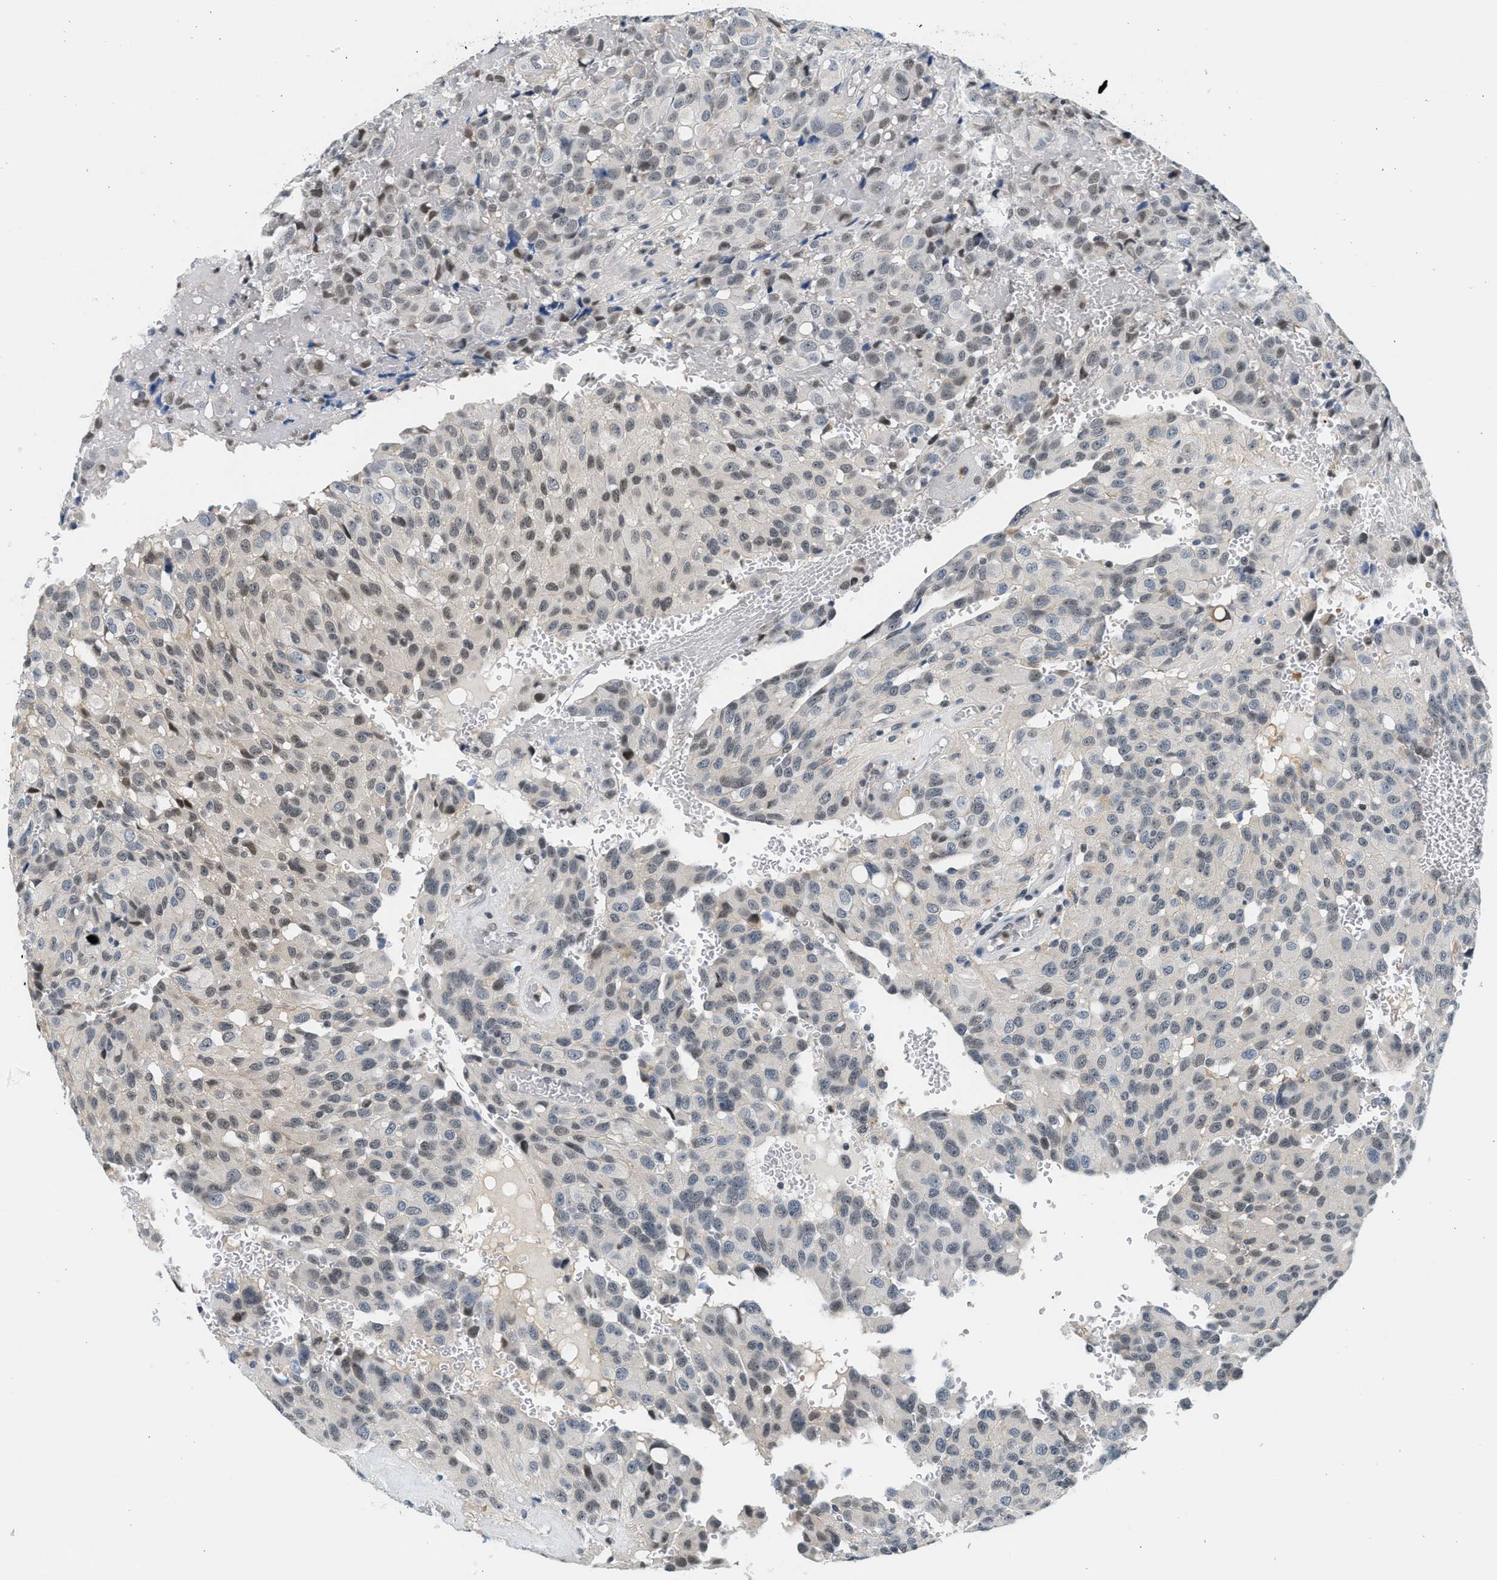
{"staining": {"intensity": "weak", "quantity": "25%-75%", "location": "nuclear"}, "tissue": "glioma", "cell_type": "Tumor cells", "image_type": "cancer", "snomed": [{"axis": "morphology", "description": "Glioma, malignant, High grade"}, {"axis": "topography", "description": "Brain"}], "caption": "Weak nuclear positivity is appreciated in approximately 25%-75% of tumor cells in high-grade glioma (malignant).", "gene": "HIPK1", "patient": {"sex": "male", "age": 32}}